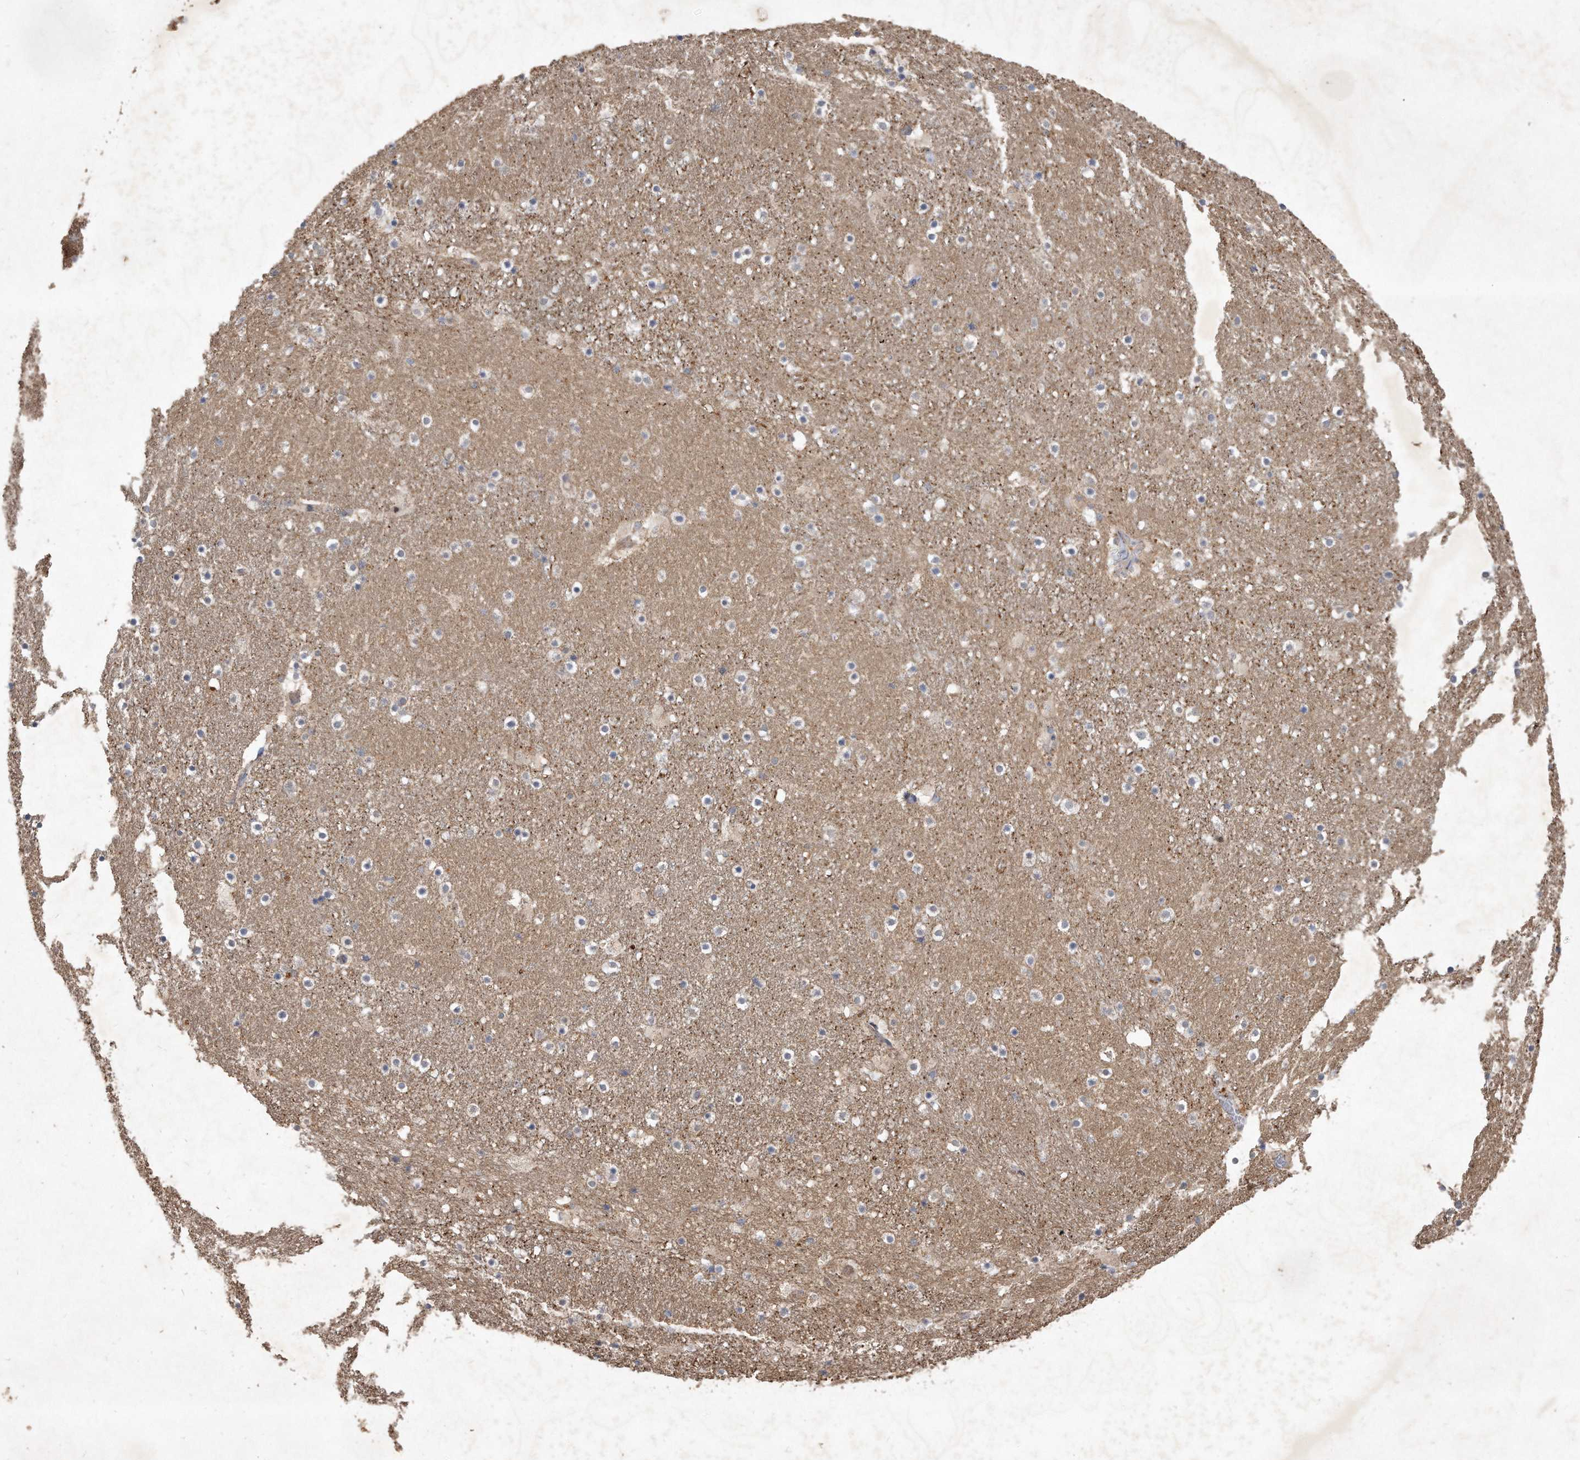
{"staining": {"intensity": "negative", "quantity": "none", "location": "none"}, "tissue": "caudate", "cell_type": "Glial cells", "image_type": "normal", "snomed": [{"axis": "morphology", "description": "Normal tissue, NOS"}, {"axis": "topography", "description": "Lateral ventricle wall"}], "caption": "This photomicrograph is of benign caudate stained with IHC to label a protein in brown with the nuclei are counter-stained blue. There is no staining in glial cells.", "gene": "PGBD2", "patient": {"sex": "male", "age": 45}}